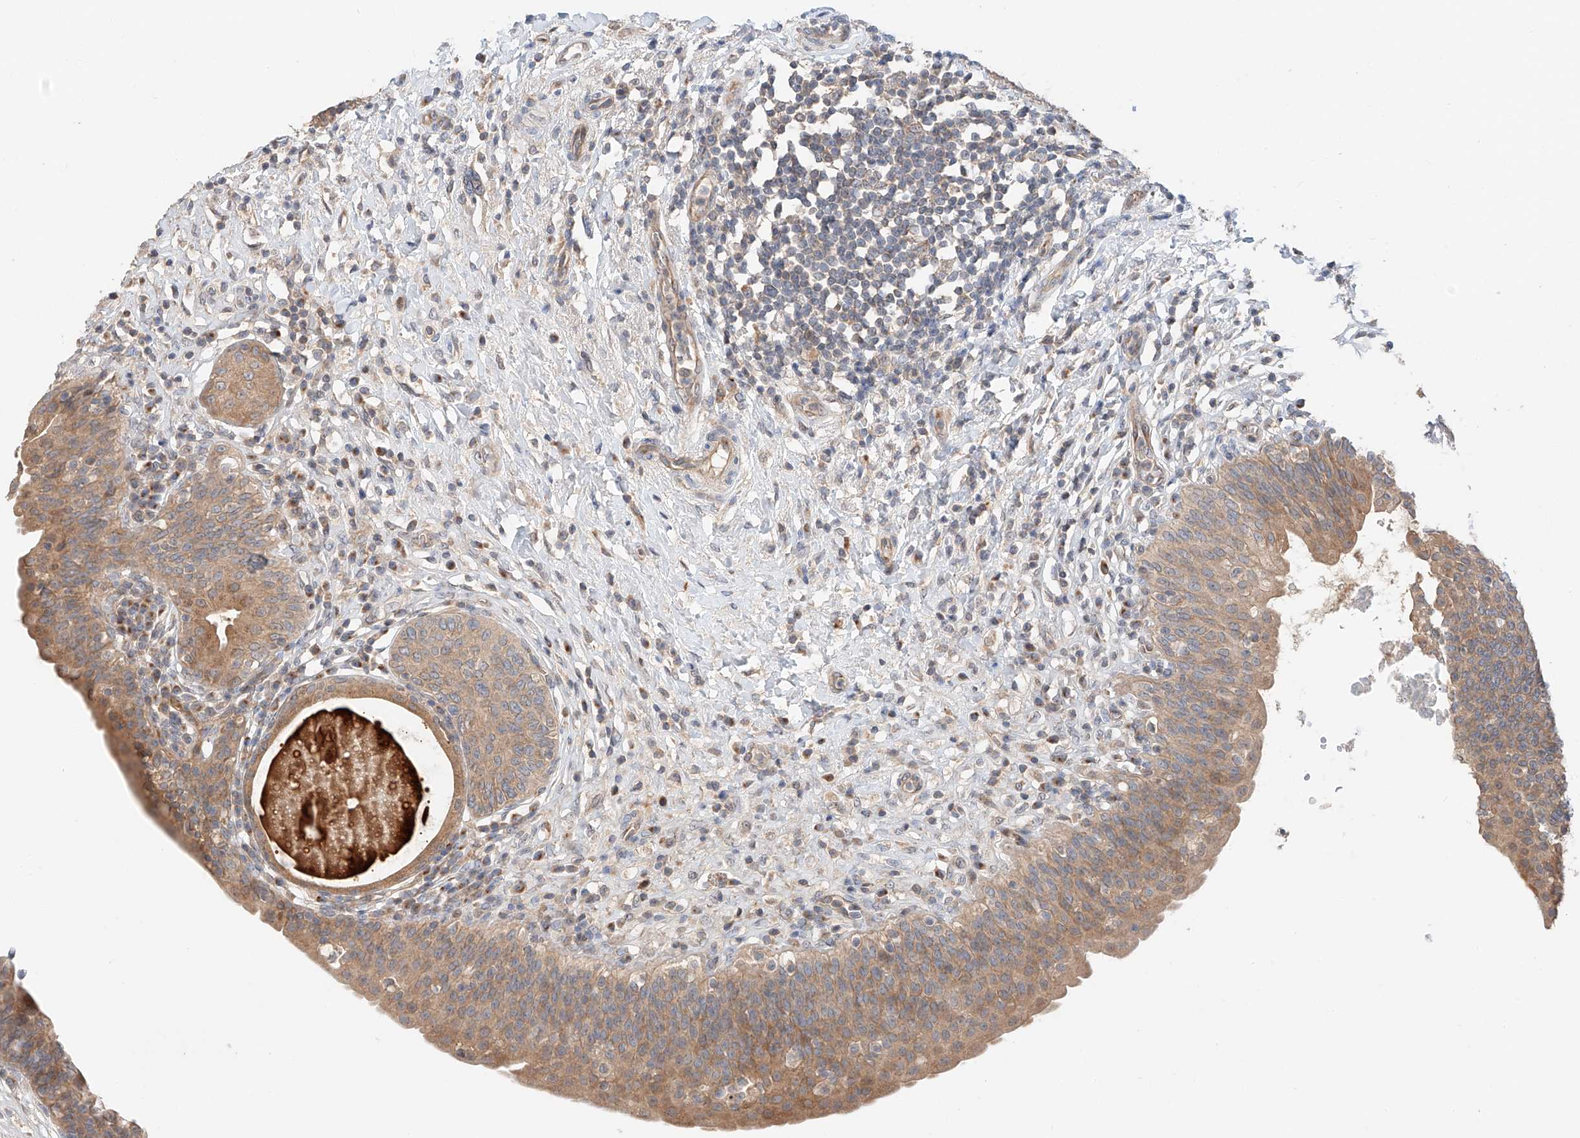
{"staining": {"intensity": "moderate", "quantity": "25%-75%", "location": "cytoplasmic/membranous"}, "tissue": "urinary bladder", "cell_type": "Urothelial cells", "image_type": "normal", "snomed": [{"axis": "morphology", "description": "Normal tissue, NOS"}, {"axis": "topography", "description": "Urinary bladder"}], "caption": "IHC micrograph of normal human urinary bladder stained for a protein (brown), which demonstrates medium levels of moderate cytoplasmic/membranous expression in about 25%-75% of urothelial cells.", "gene": "XPNPEP1", "patient": {"sex": "male", "age": 83}}